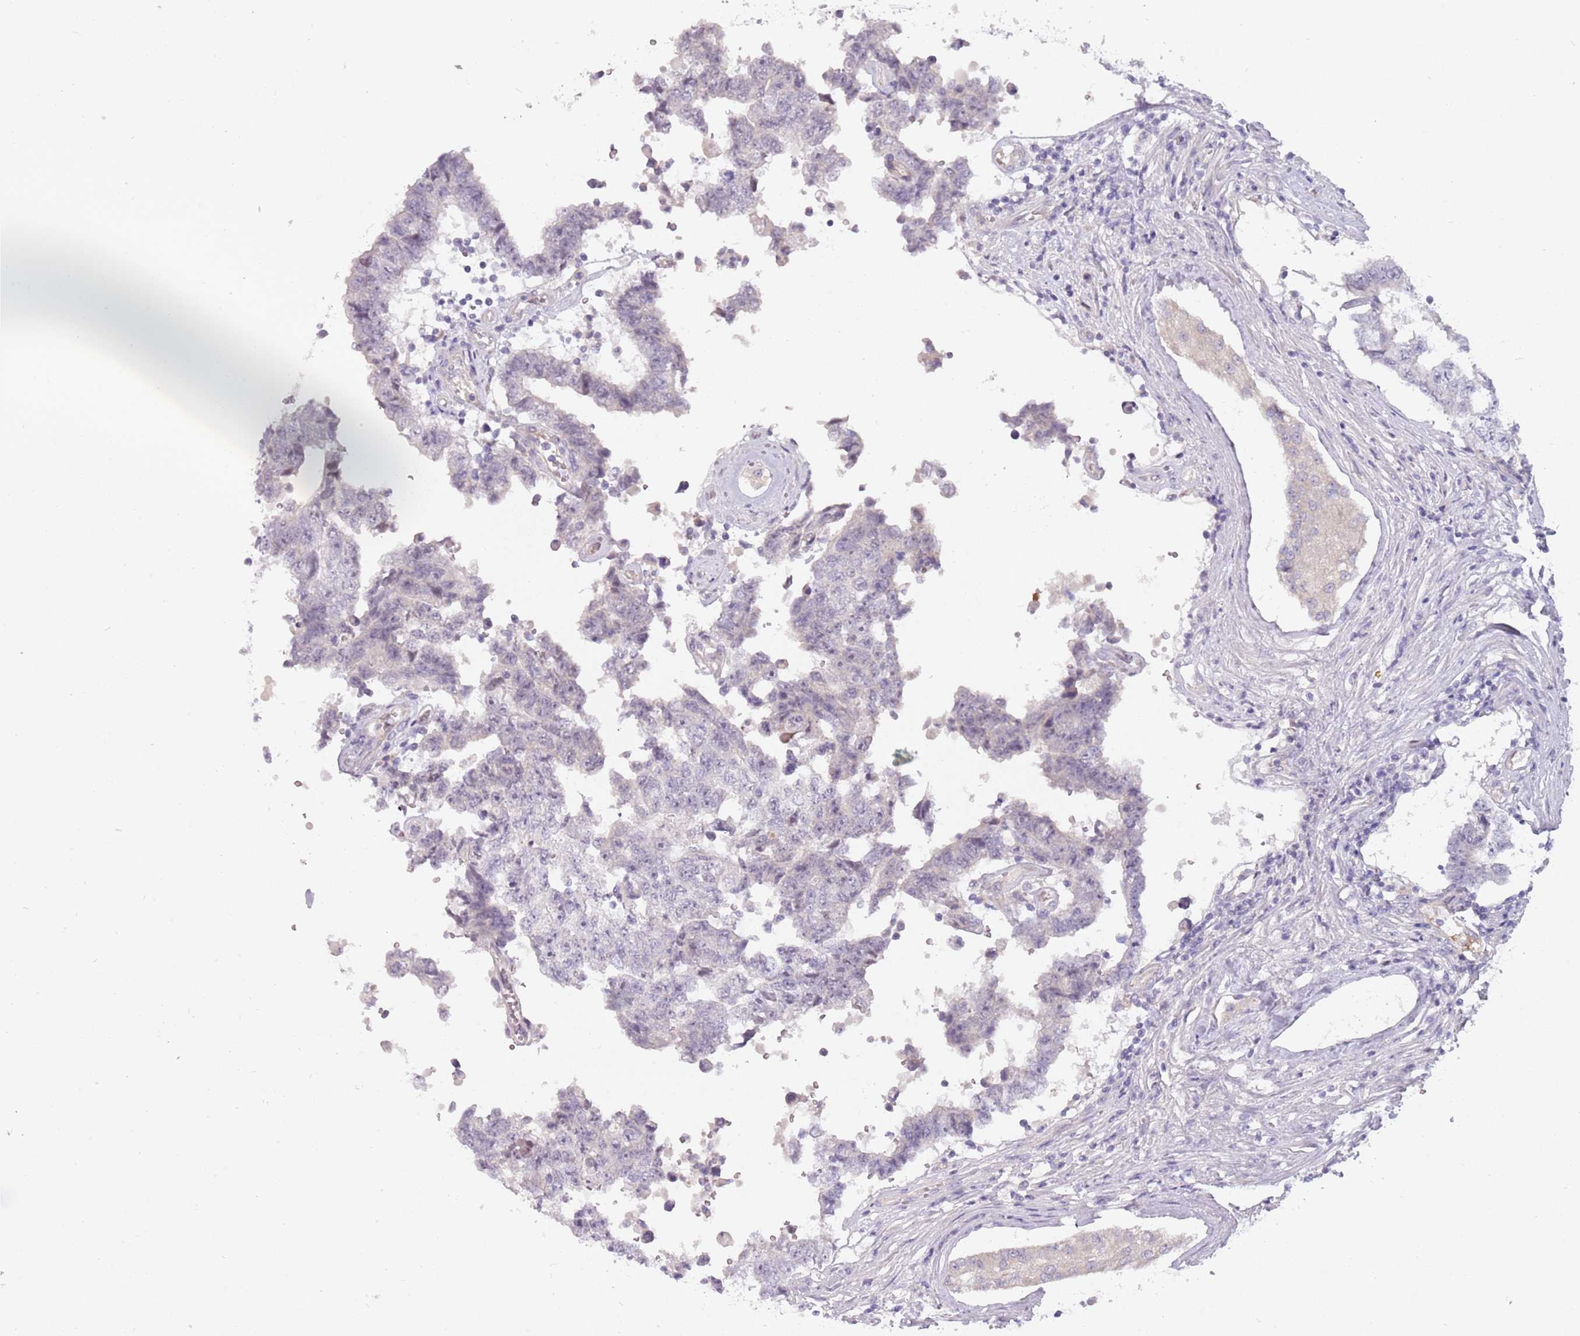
{"staining": {"intensity": "negative", "quantity": "none", "location": "none"}, "tissue": "testis cancer", "cell_type": "Tumor cells", "image_type": "cancer", "snomed": [{"axis": "morphology", "description": "Normal tissue, NOS"}, {"axis": "morphology", "description": "Carcinoma, Embryonal, NOS"}, {"axis": "topography", "description": "Testis"}, {"axis": "topography", "description": "Epididymis"}], "caption": "Tumor cells are negative for brown protein staining in testis cancer (embryonal carcinoma). (Stains: DAB IHC with hematoxylin counter stain, Microscopy: brightfield microscopy at high magnification).", "gene": "DDX4", "patient": {"sex": "male", "age": 25}}